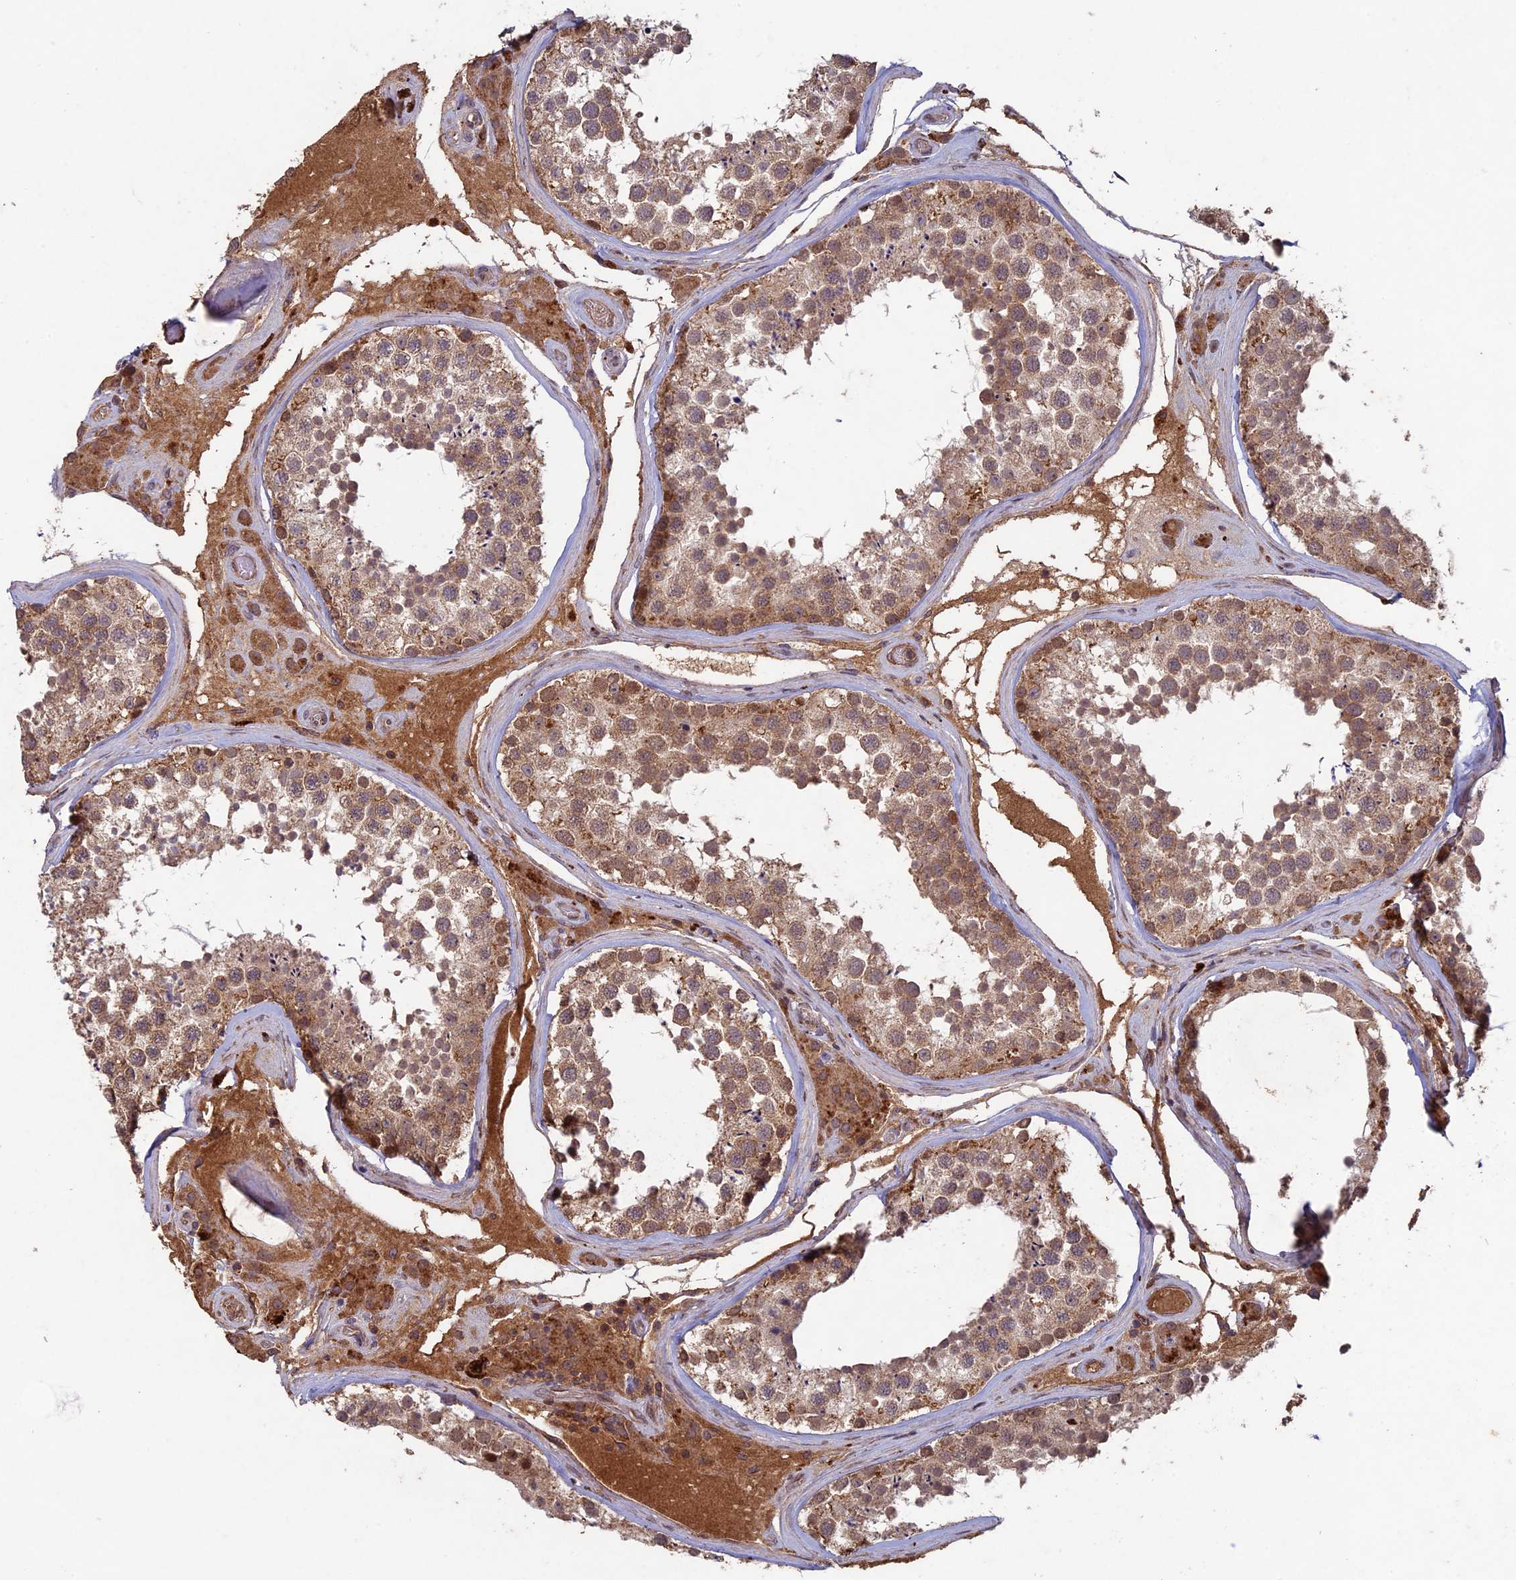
{"staining": {"intensity": "moderate", "quantity": ">75%", "location": "cytoplasmic/membranous"}, "tissue": "testis", "cell_type": "Cells in seminiferous ducts", "image_type": "normal", "snomed": [{"axis": "morphology", "description": "Normal tissue, NOS"}, {"axis": "topography", "description": "Testis"}], "caption": "Human testis stained for a protein (brown) shows moderate cytoplasmic/membranous positive expression in approximately >75% of cells in seminiferous ducts.", "gene": "RCCD1", "patient": {"sex": "male", "age": 46}}